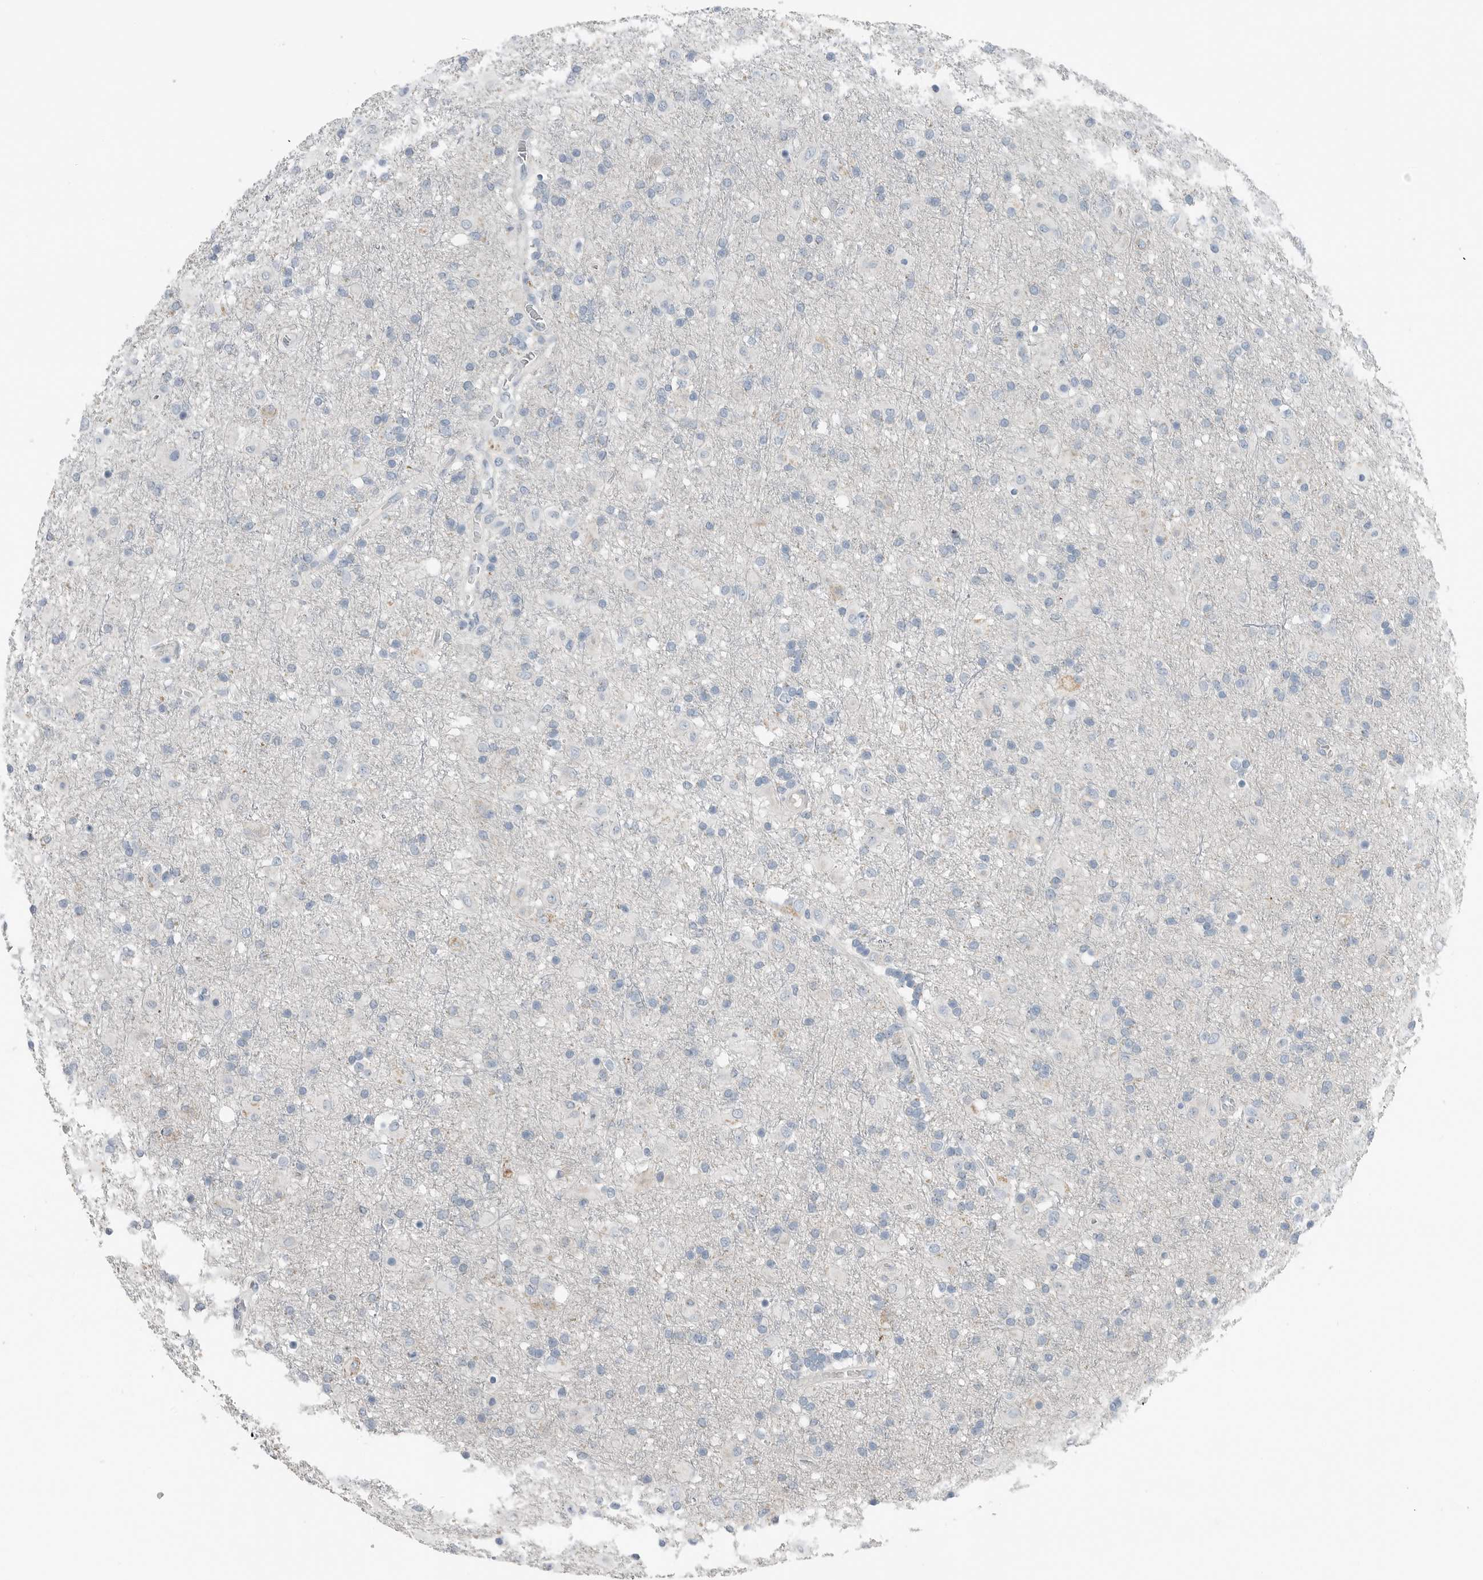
{"staining": {"intensity": "negative", "quantity": "none", "location": "none"}, "tissue": "glioma", "cell_type": "Tumor cells", "image_type": "cancer", "snomed": [{"axis": "morphology", "description": "Glioma, malignant, Low grade"}, {"axis": "topography", "description": "Brain"}], "caption": "This is an immunohistochemistry micrograph of low-grade glioma (malignant). There is no positivity in tumor cells.", "gene": "SERPINB7", "patient": {"sex": "male", "age": 65}}